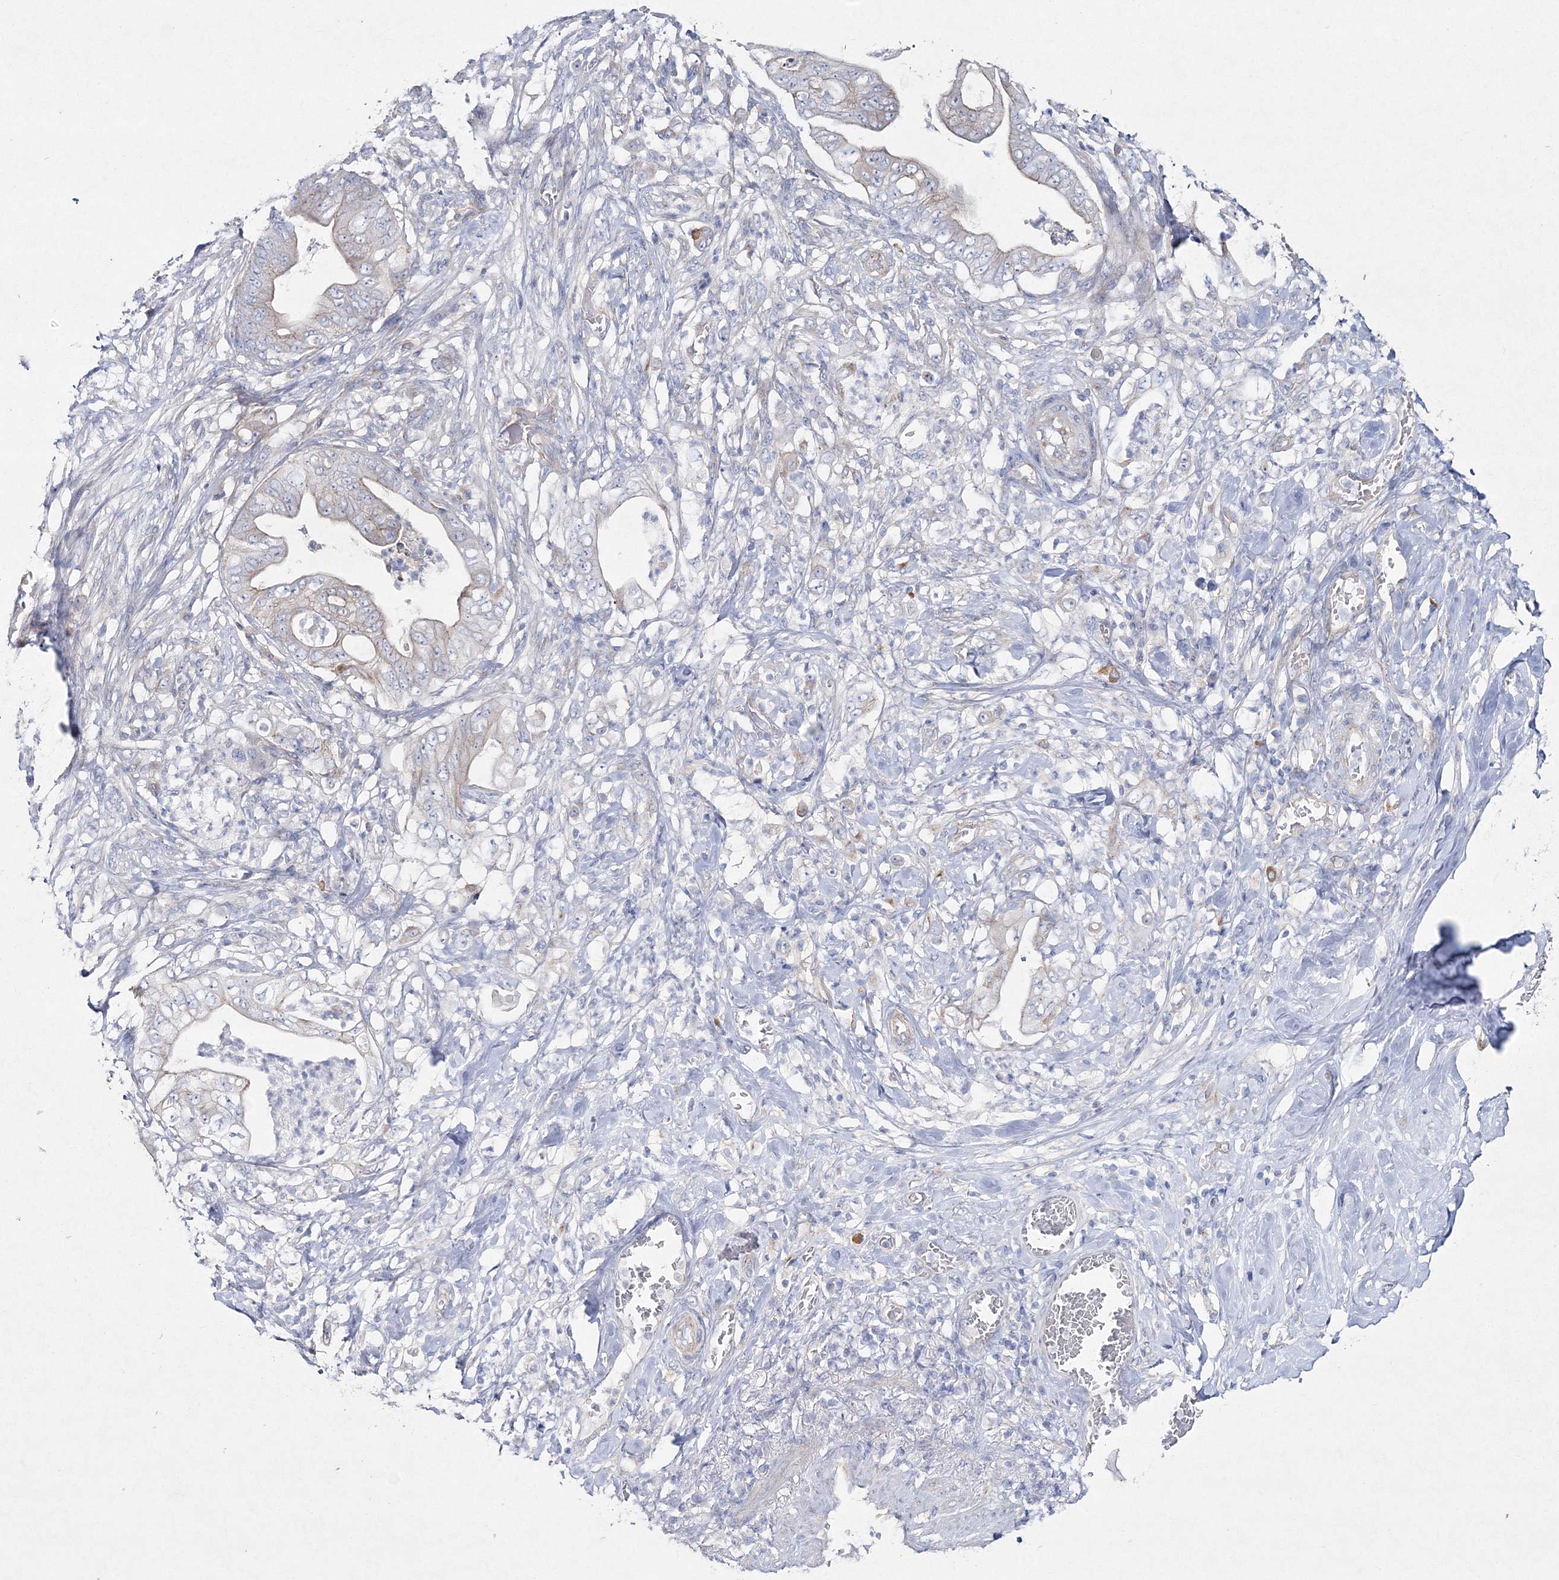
{"staining": {"intensity": "weak", "quantity": "<25%", "location": "cytoplasmic/membranous"}, "tissue": "stomach cancer", "cell_type": "Tumor cells", "image_type": "cancer", "snomed": [{"axis": "morphology", "description": "Adenocarcinoma, NOS"}, {"axis": "topography", "description": "Stomach"}], "caption": "IHC histopathology image of human adenocarcinoma (stomach) stained for a protein (brown), which demonstrates no expression in tumor cells.", "gene": "NAA40", "patient": {"sex": "female", "age": 73}}